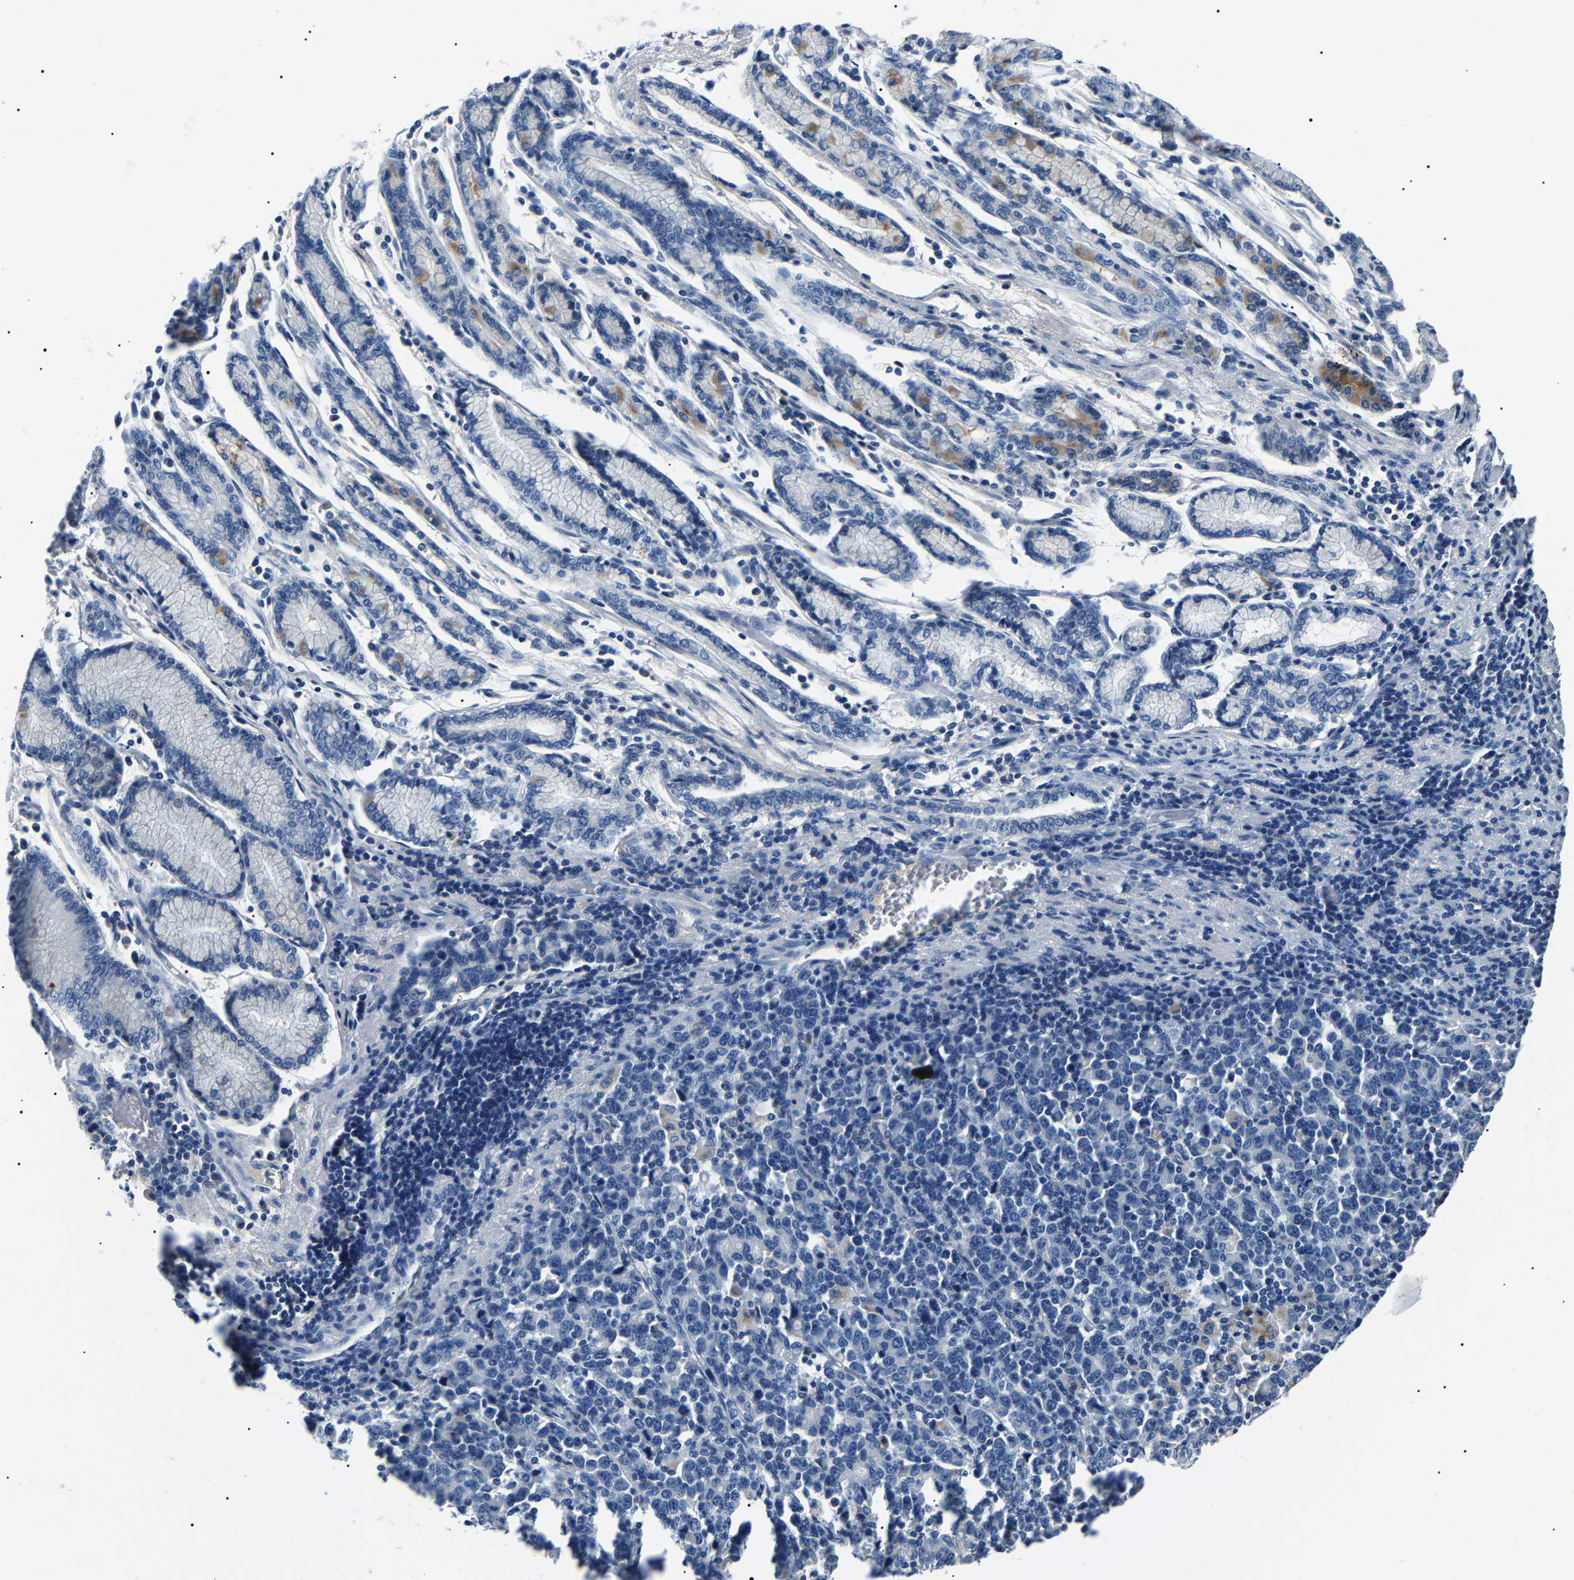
{"staining": {"intensity": "negative", "quantity": "none", "location": "none"}, "tissue": "stomach cancer", "cell_type": "Tumor cells", "image_type": "cancer", "snomed": [{"axis": "morphology", "description": "Adenocarcinoma, NOS"}, {"axis": "topography", "description": "Stomach, upper"}], "caption": "Stomach adenocarcinoma stained for a protein using immunohistochemistry exhibits no staining tumor cells.", "gene": "KLK15", "patient": {"sex": "male", "age": 69}}